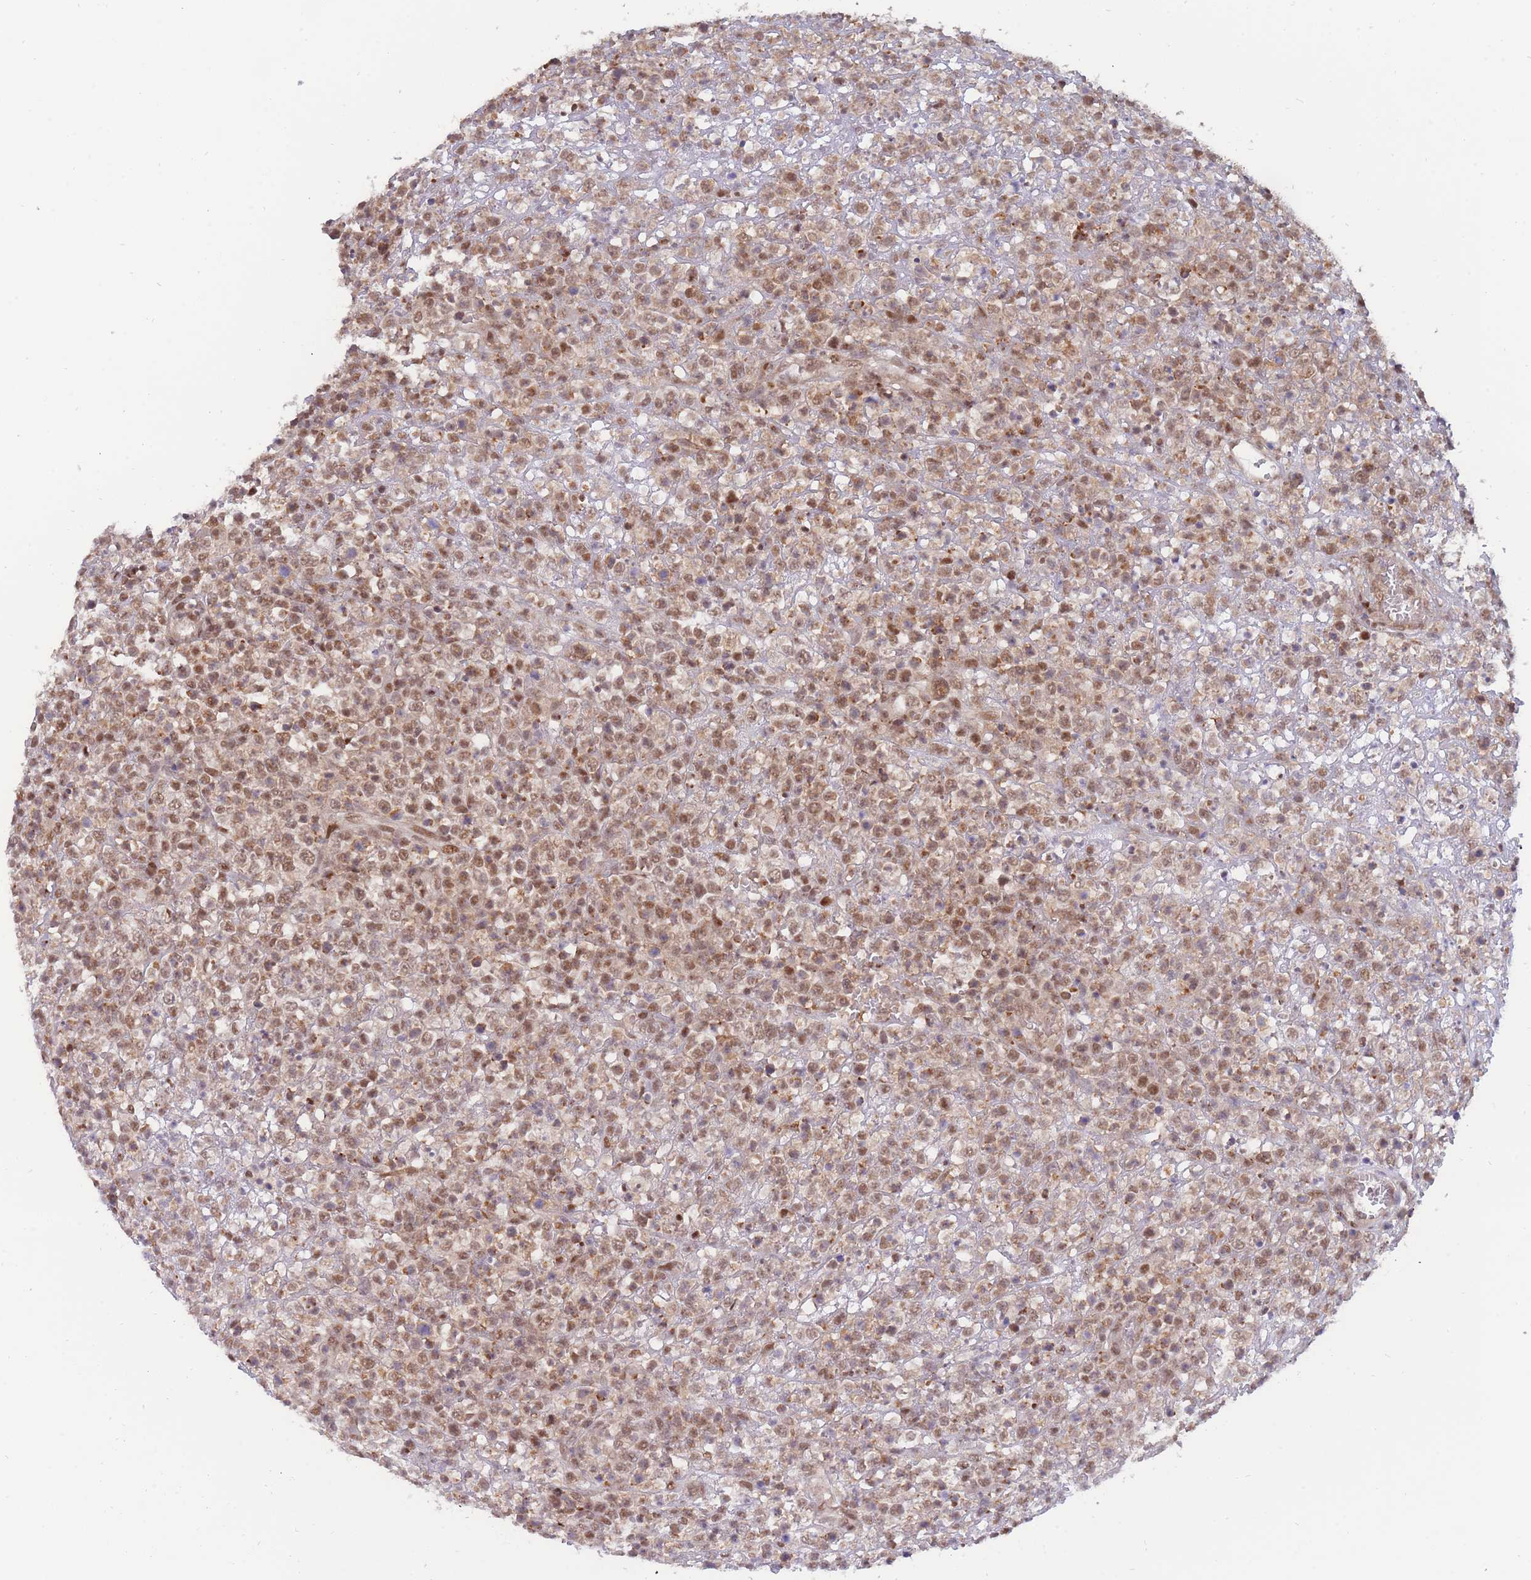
{"staining": {"intensity": "moderate", "quantity": ">75%", "location": "cytoplasmic/membranous,nuclear"}, "tissue": "lymphoma", "cell_type": "Tumor cells", "image_type": "cancer", "snomed": [{"axis": "morphology", "description": "Malignant lymphoma, non-Hodgkin's type, High grade"}, {"axis": "topography", "description": "Colon"}], "caption": "This is a photomicrograph of immunohistochemistry (IHC) staining of lymphoma, which shows moderate expression in the cytoplasmic/membranous and nuclear of tumor cells.", "gene": "BOD1L1", "patient": {"sex": "female", "age": 53}}